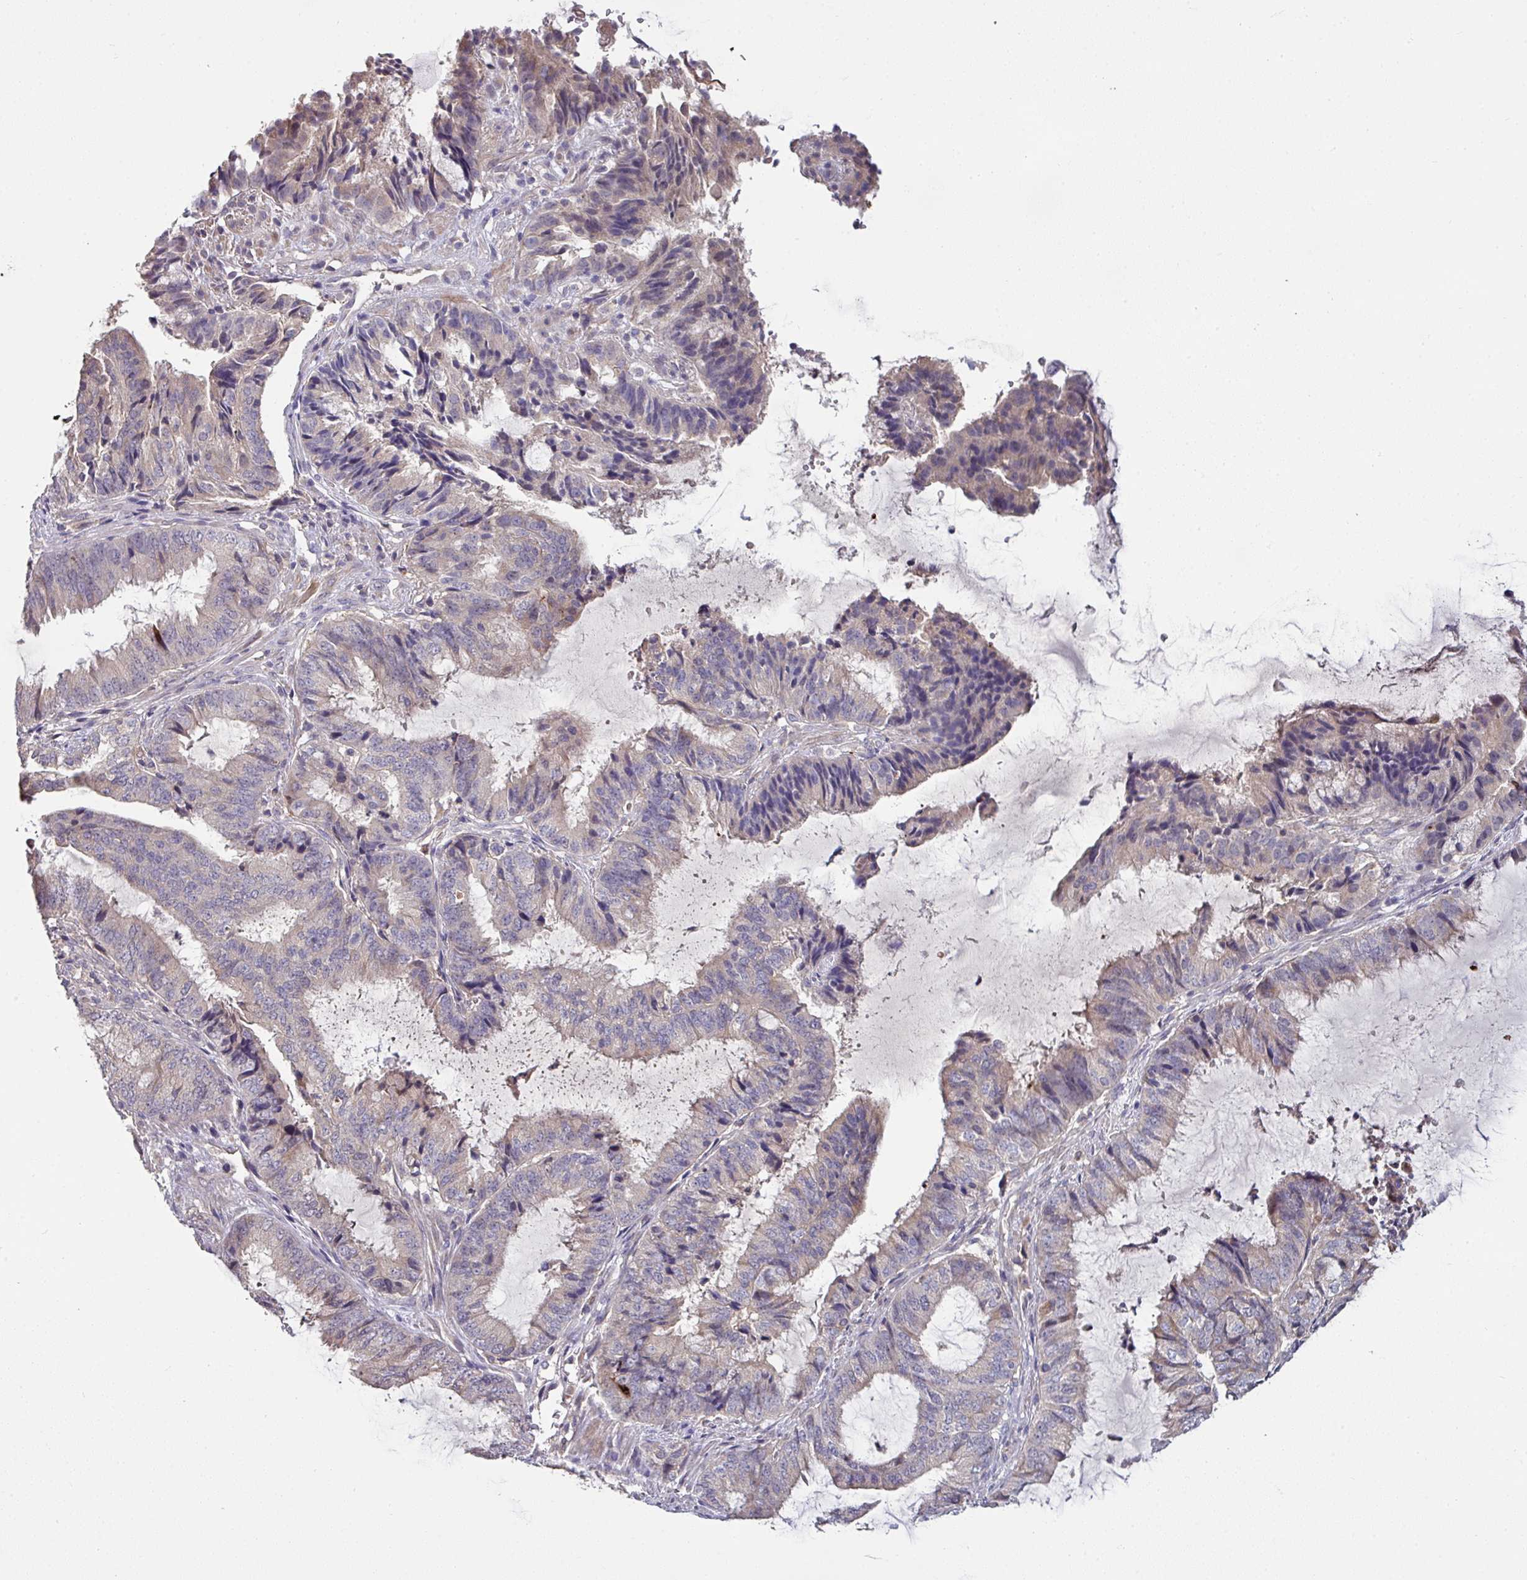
{"staining": {"intensity": "negative", "quantity": "none", "location": "none"}, "tissue": "endometrial cancer", "cell_type": "Tumor cells", "image_type": "cancer", "snomed": [{"axis": "morphology", "description": "Adenocarcinoma, NOS"}, {"axis": "topography", "description": "Endometrium"}], "caption": "The immunohistochemistry histopathology image has no significant staining in tumor cells of adenocarcinoma (endometrial) tissue. The staining was performed using DAB to visualize the protein expression in brown, while the nuclei were stained in blue with hematoxylin (Magnification: 20x).", "gene": "AEBP2", "patient": {"sex": "female", "age": 51}}